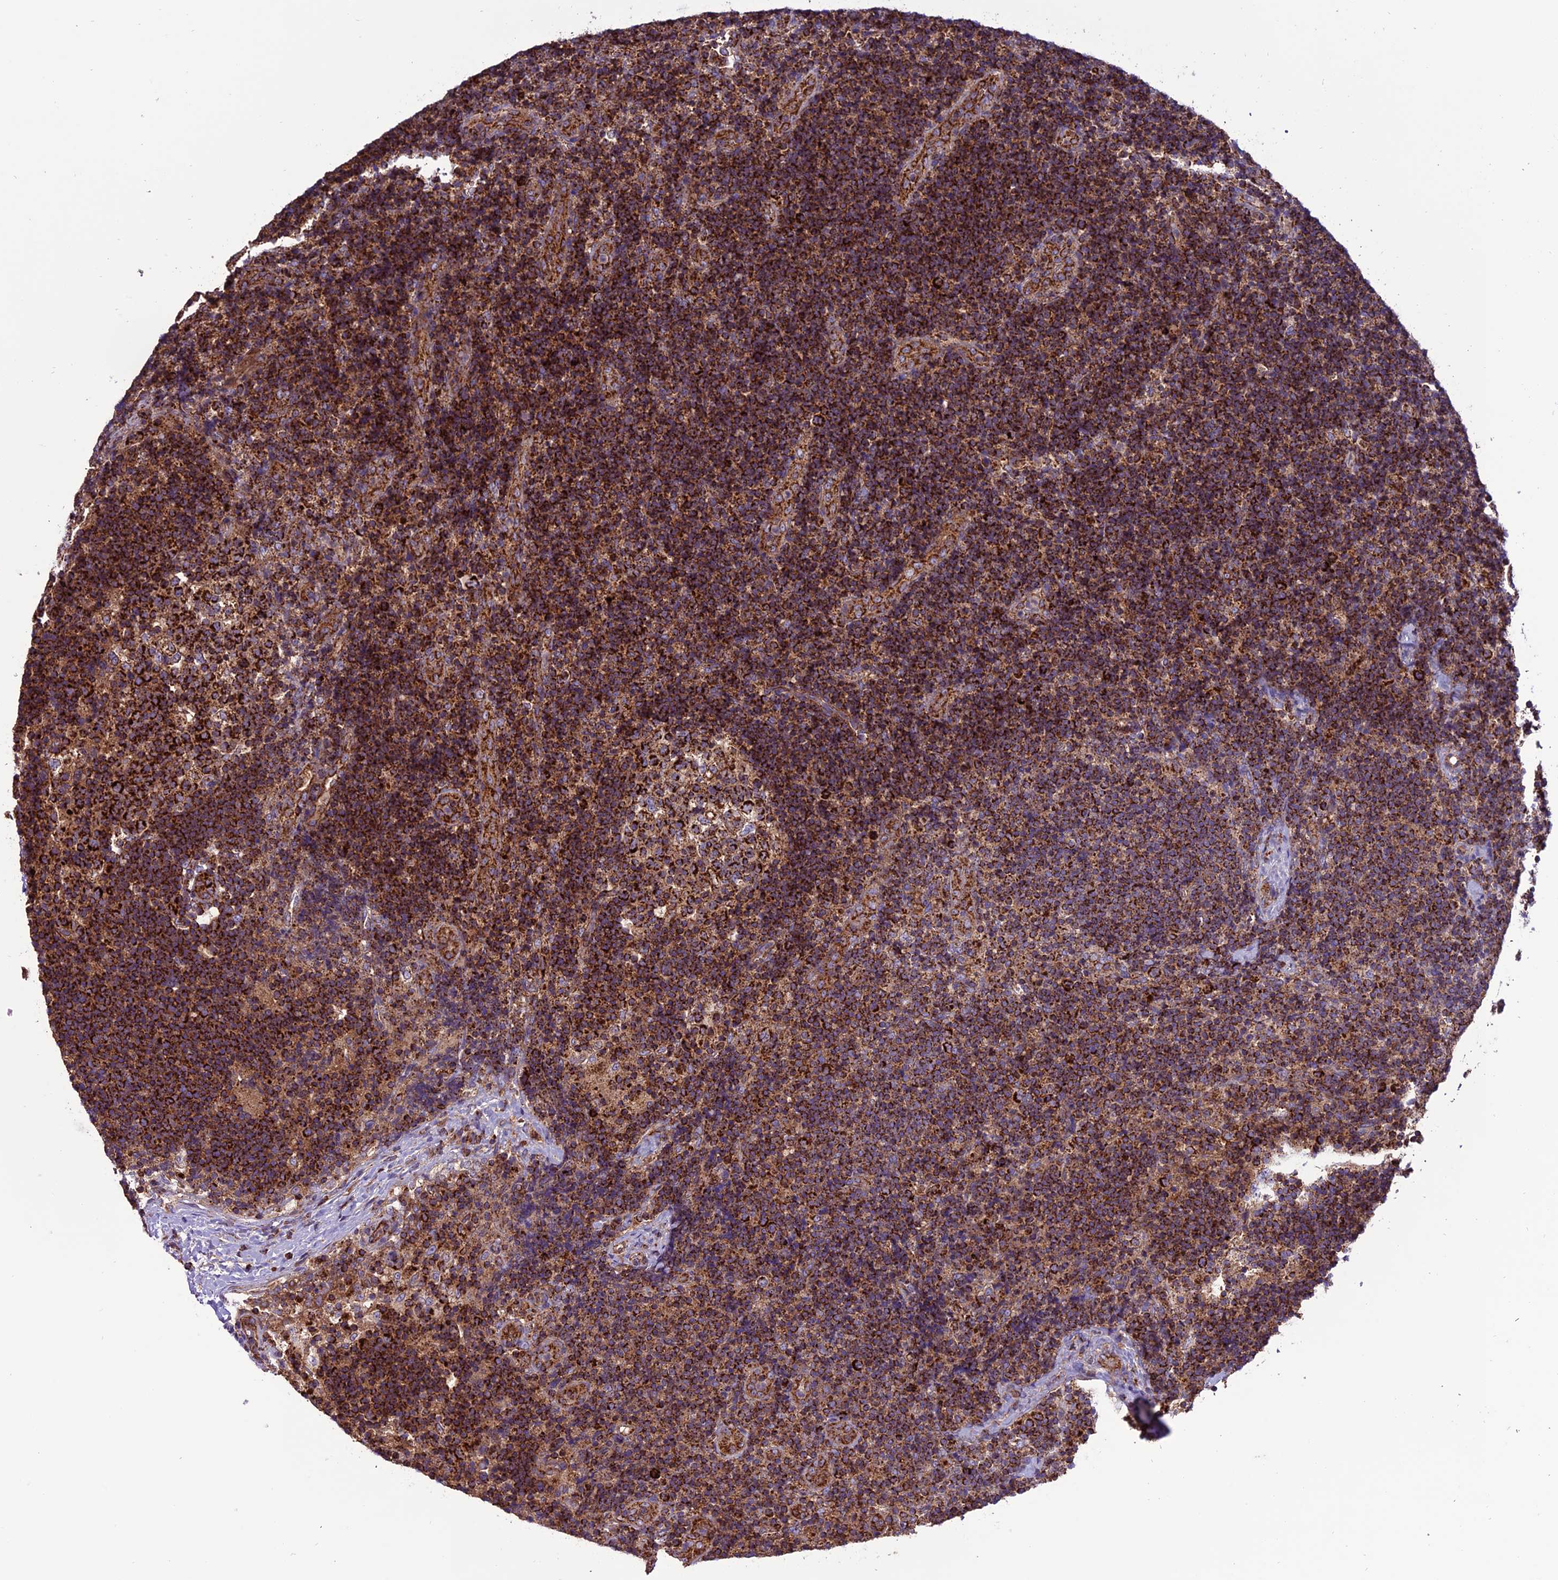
{"staining": {"intensity": "strong", "quantity": ">75%", "location": "cytoplasmic/membranous"}, "tissue": "lymph node", "cell_type": "Germinal center cells", "image_type": "normal", "snomed": [{"axis": "morphology", "description": "Normal tissue, NOS"}, {"axis": "topography", "description": "Lymph node"}], "caption": "Benign lymph node displays strong cytoplasmic/membranous positivity in approximately >75% of germinal center cells, visualized by immunohistochemistry.", "gene": "MRPS9", "patient": {"sex": "female", "age": 22}}